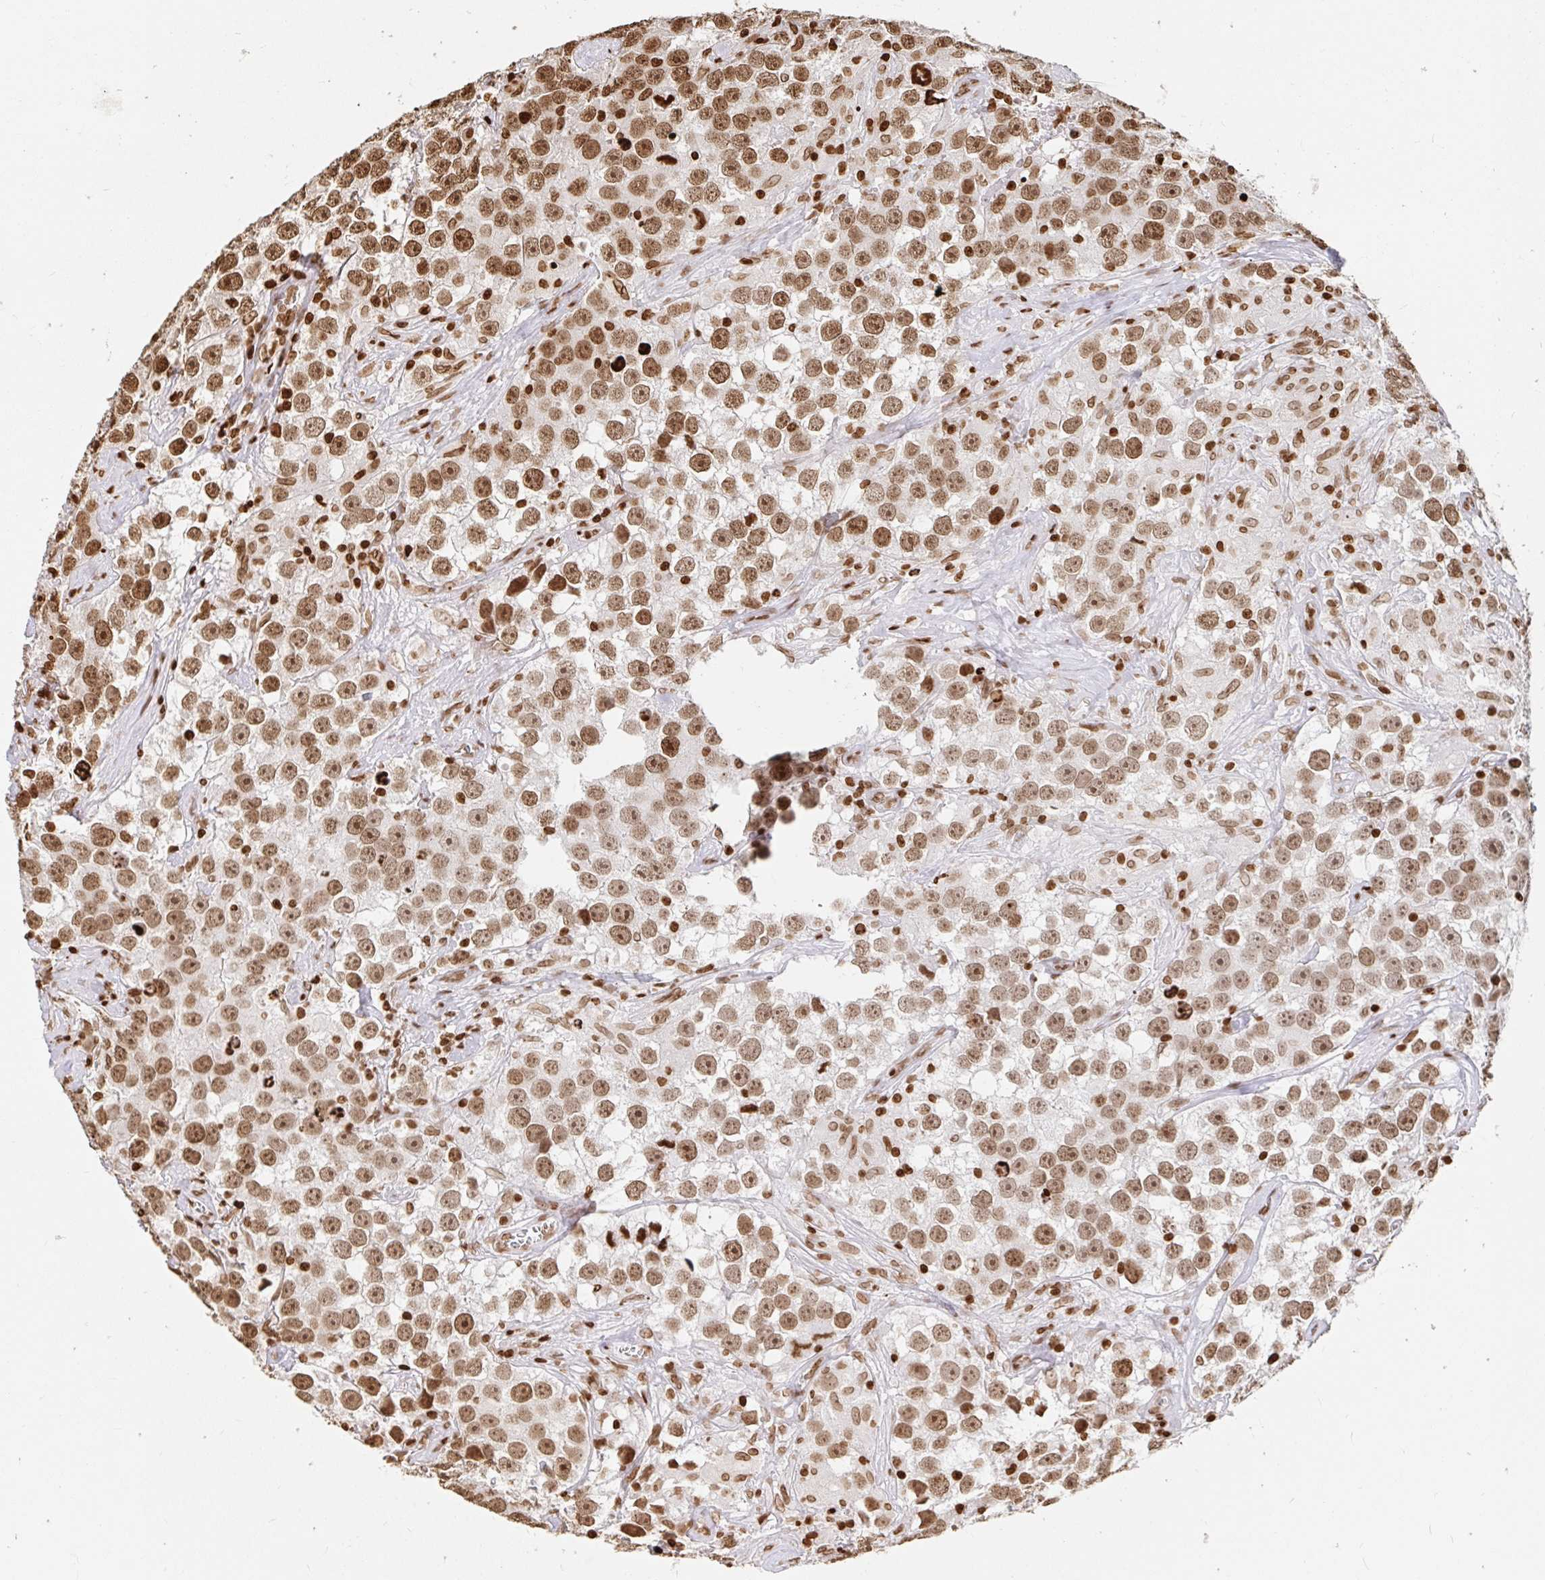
{"staining": {"intensity": "moderate", "quantity": ">75%", "location": "nuclear"}, "tissue": "testis cancer", "cell_type": "Tumor cells", "image_type": "cancer", "snomed": [{"axis": "morphology", "description": "Seminoma, NOS"}, {"axis": "topography", "description": "Testis"}], "caption": "Human testis seminoma stained with a protein marker demonstrates moderate staining in tumor cells.", "gene": "H2BC5", "patient": {"sex": "male", "age": 49}}